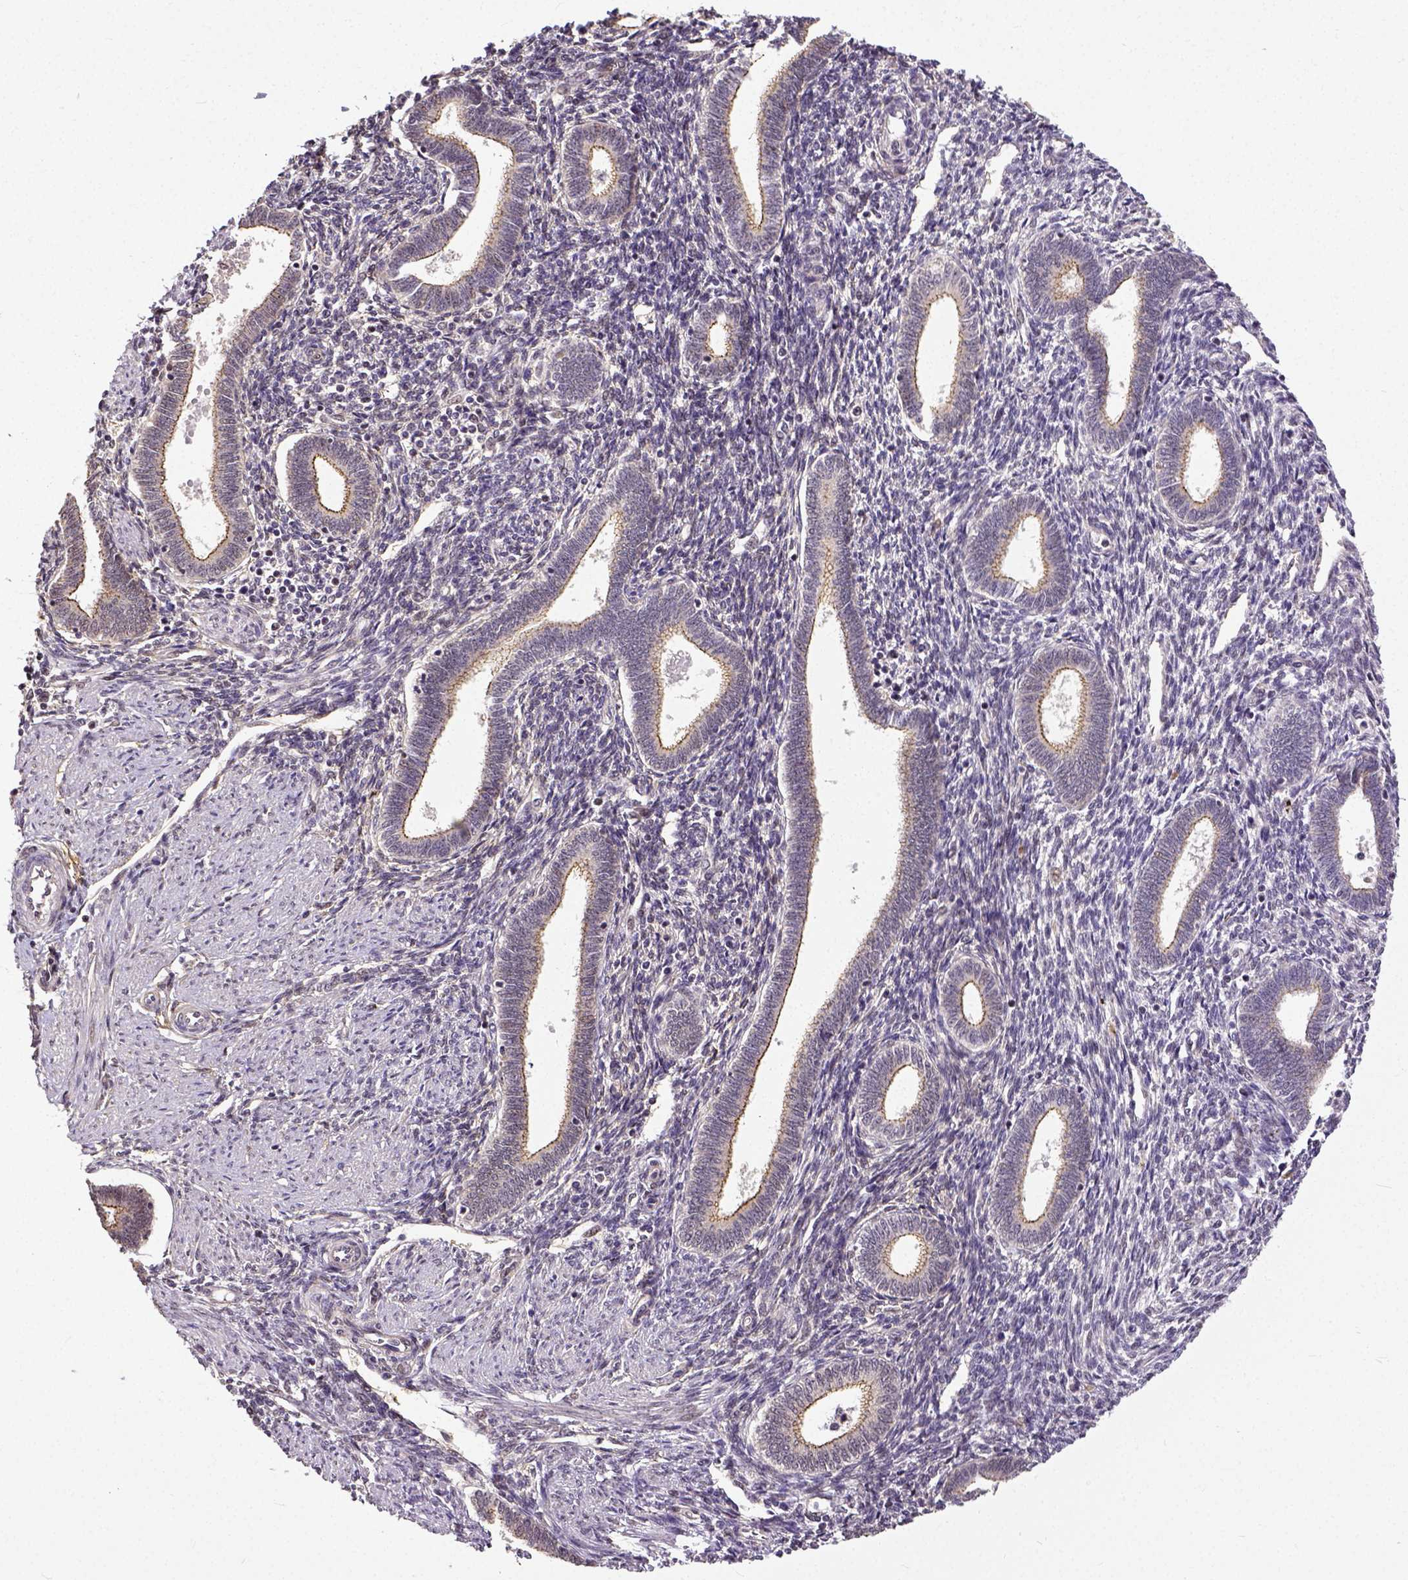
{"staining": {"intensity": "negative", "quantity": "none", "location": "none"}, "tissue": "endometrium", "cell_type": "Cells in endometrial stroma", "image_type": "normal", "snomed": [{"axis": "morphology", "description": "Normal tissue, NOS"}, {"axis": "topography", "description": "Endometrium"}], "caption": "This micrograph is of normal endometrium stained with immunohistochemistry to label a protein in brown with the nuclei are counter-stained blue. There is no expression in cells in endometrial stroma.", "gene": "DICER1", "patient": {"sex": "female", "age": 42}}